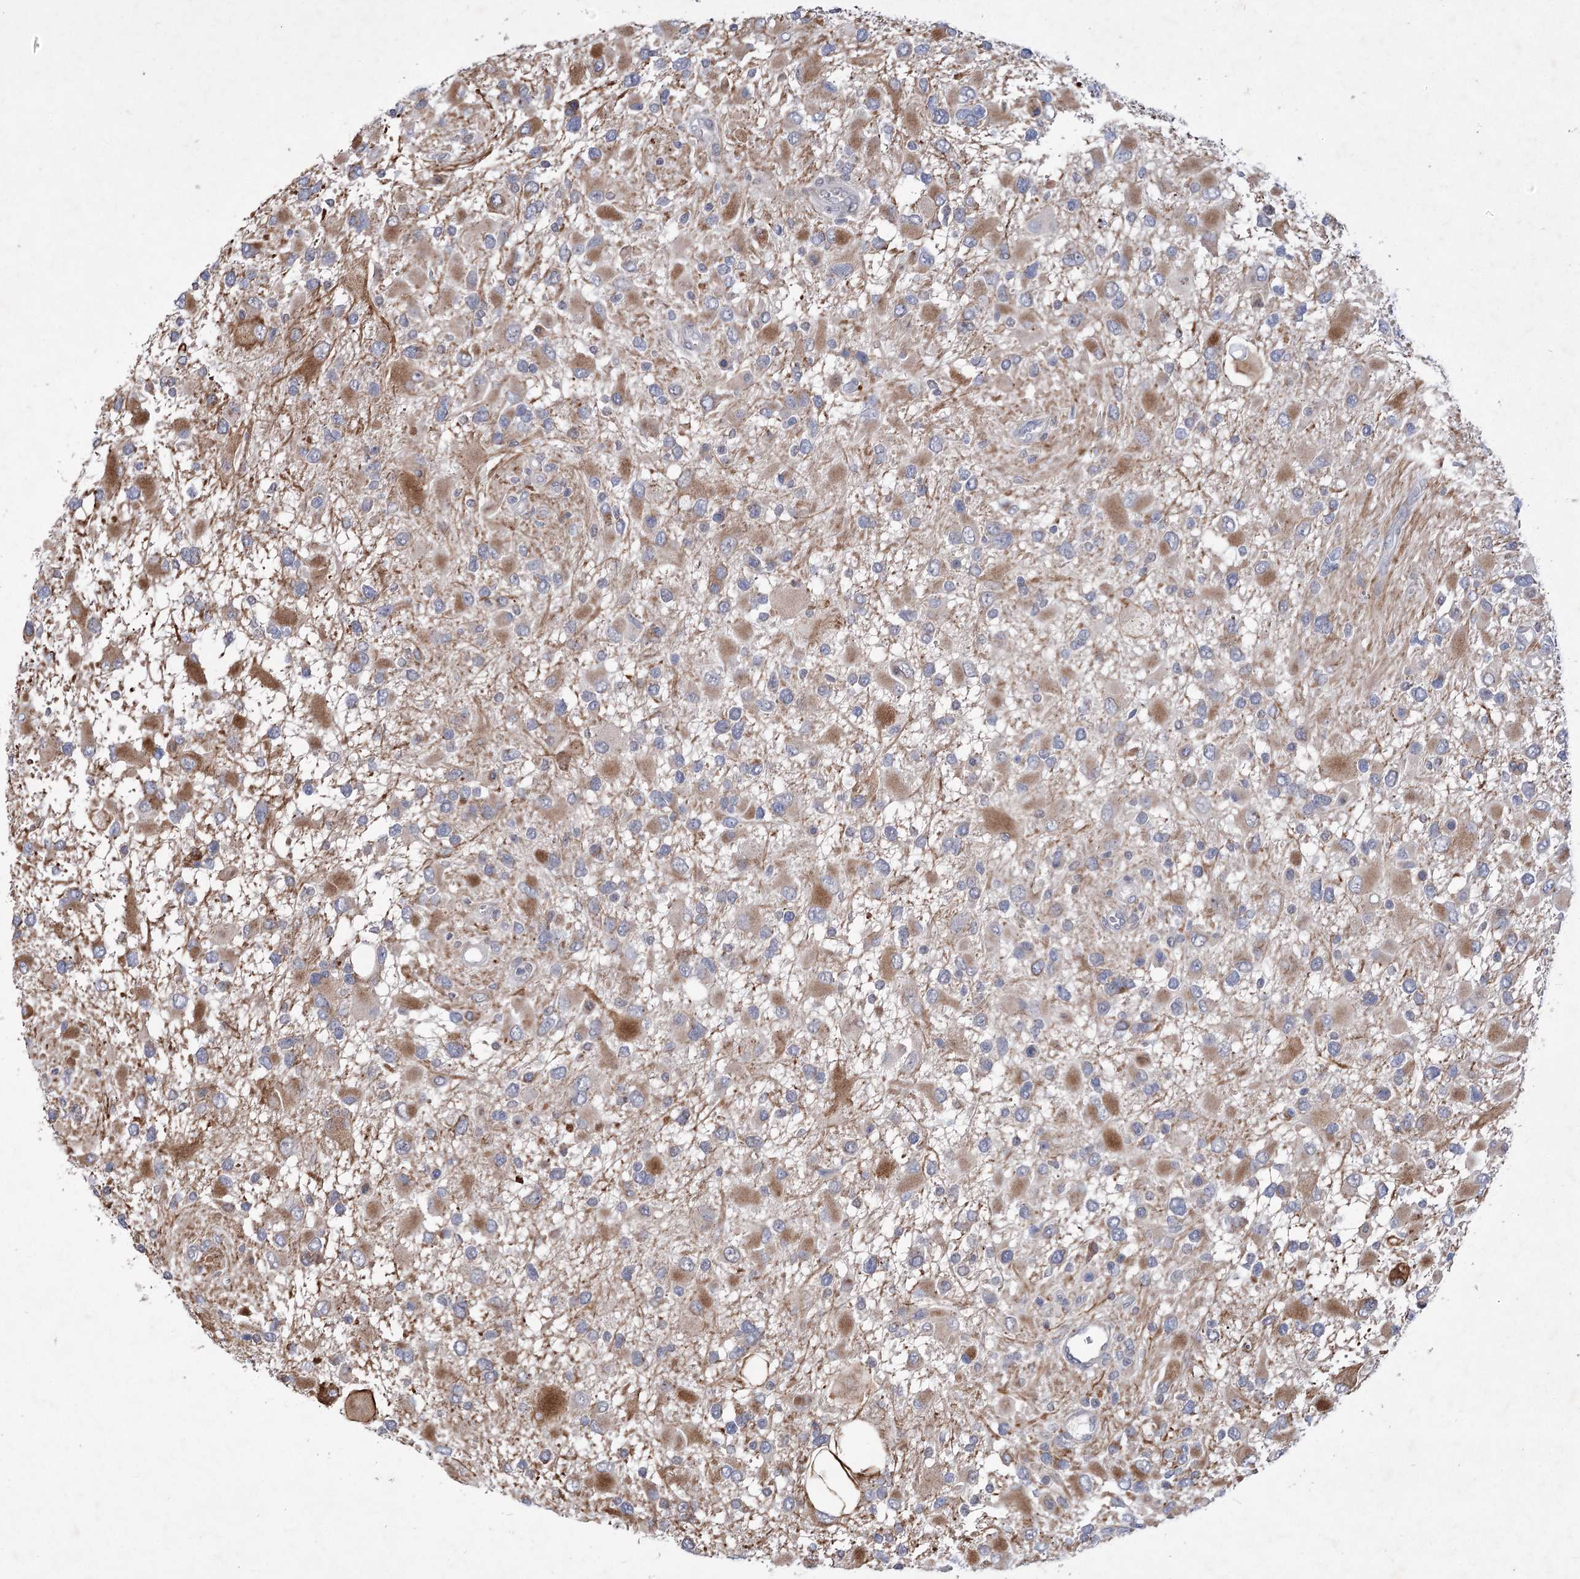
{"staining": {"intensity": "moderate", "quantity": "<25%", "location": "cytoplasmic/membranous"}, "tissue": "glioma", "cell_type": "Tumor cells", "image_type": "cancer", "snomed": [{"axis": "morphology", "description": "Glioma, malignant, High grade"}, {"axis": "topography", "description": "Brain"}], "caption": "Moderate cytoplasmic/membranous positivity for a protein is appreciated in approximately <25% of tumor cells of glioma using immunohistochemistry (IHC).", "gene": "GCNT4", "patient": {"sex": "male", "age": 53}}